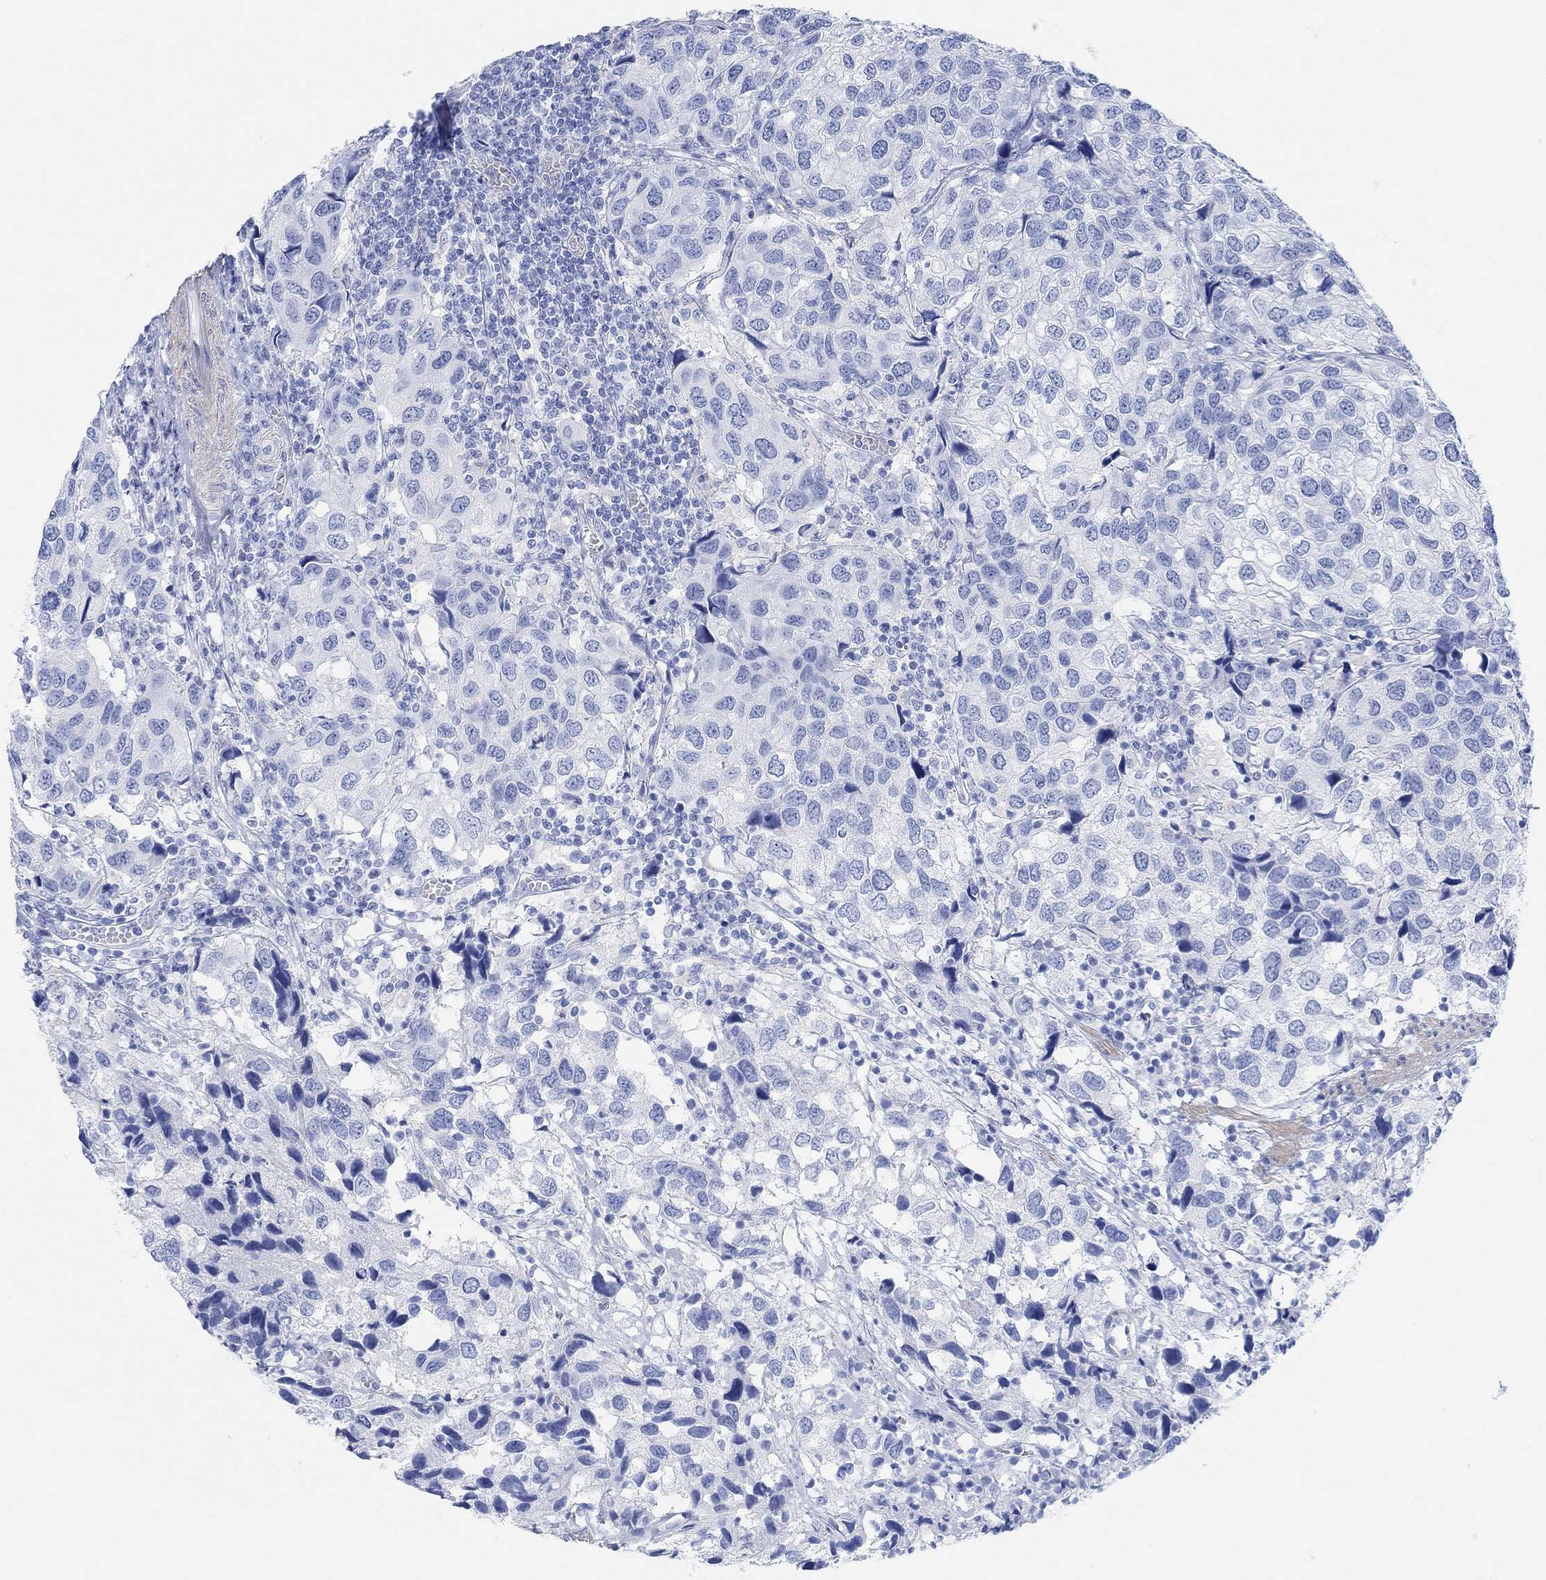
{"staining": {"intensity": "negative", "quantity": "none", "location": "none"}, "tissue": "urothelial cancer", "cell_type": "Tumor cells", "image_type": "cancer", "snomed": [{"axis": "morphology", "description": "Urothelial carcinoma, High grade"}, {"axis": "topography", "description": "Urinary bladder"}], "caption": "High power microscopy image of an IHC photomicrograph of high-grade urothelial carcinoma, revealing no significant expression in tumor cells. The staining was performed using DAB to visualize the protein expression in brown, while the nuclei were stained in blue with hematoxylin (Magnification: 20x).", "gene": "ANKRD33", "patient": {"sex": "male", "age": 79}}